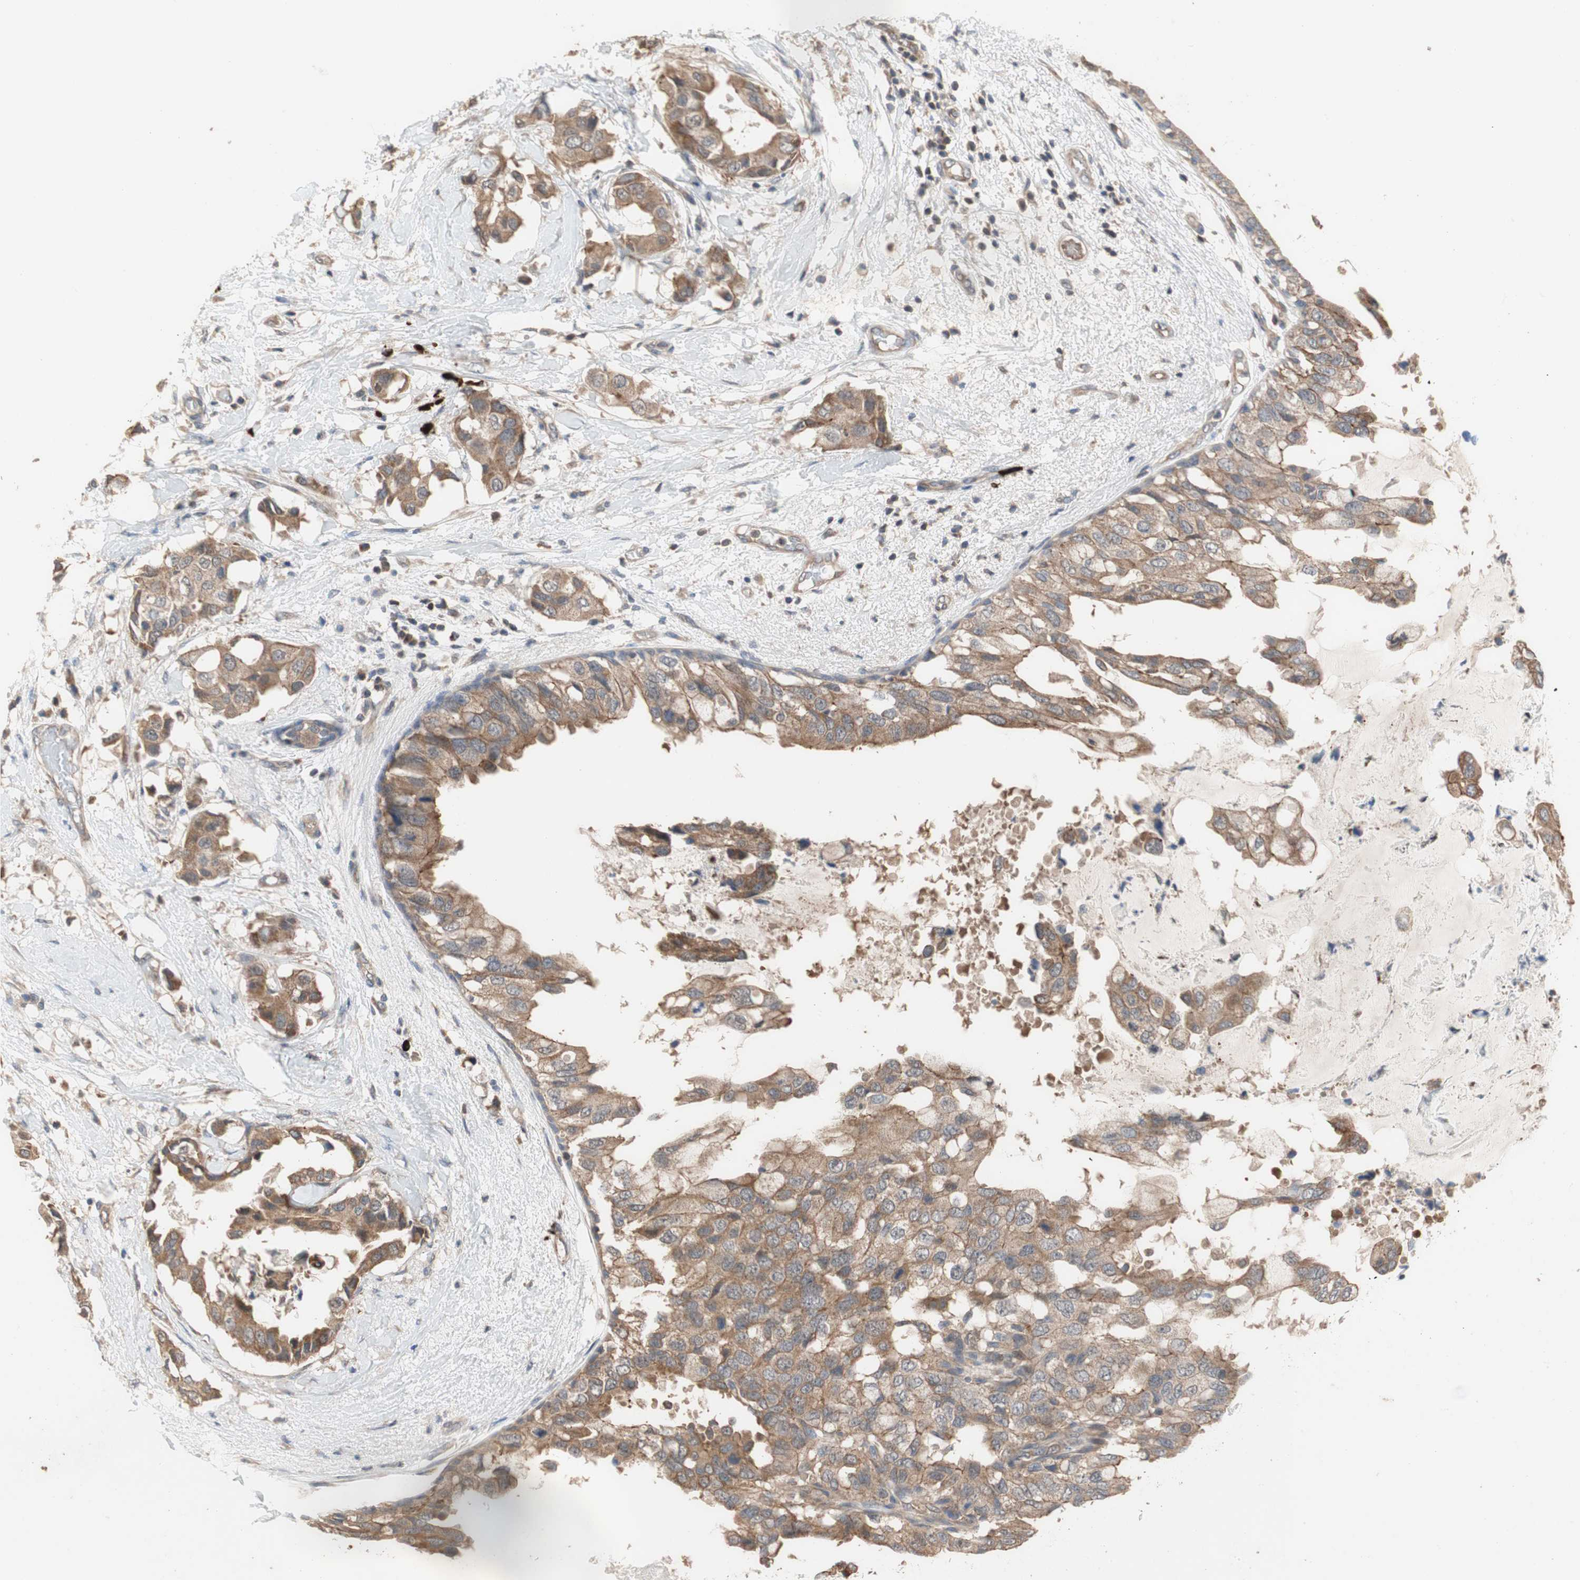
{"staining": {"intensity": "moderate", "quantity": ">75%", "location": "cytoplasmic/membranous"}, "tissue": "breast cancer", "cell_type": "Tumor cells", "image_type": "cancer", "snomed": [{"axis": "morphology", "description": "Duct carcinoma"}, {"axis": "topography", "description": "Breast"}], "caption": "Moderate cytoplasmic/membranous positivity is appreciated in about >75% of tumor cells in breast cancer (infiltrating ductal carcinoma).", "gene": "MAP4K2", "patient": {"sex": "female", "age": 40}}